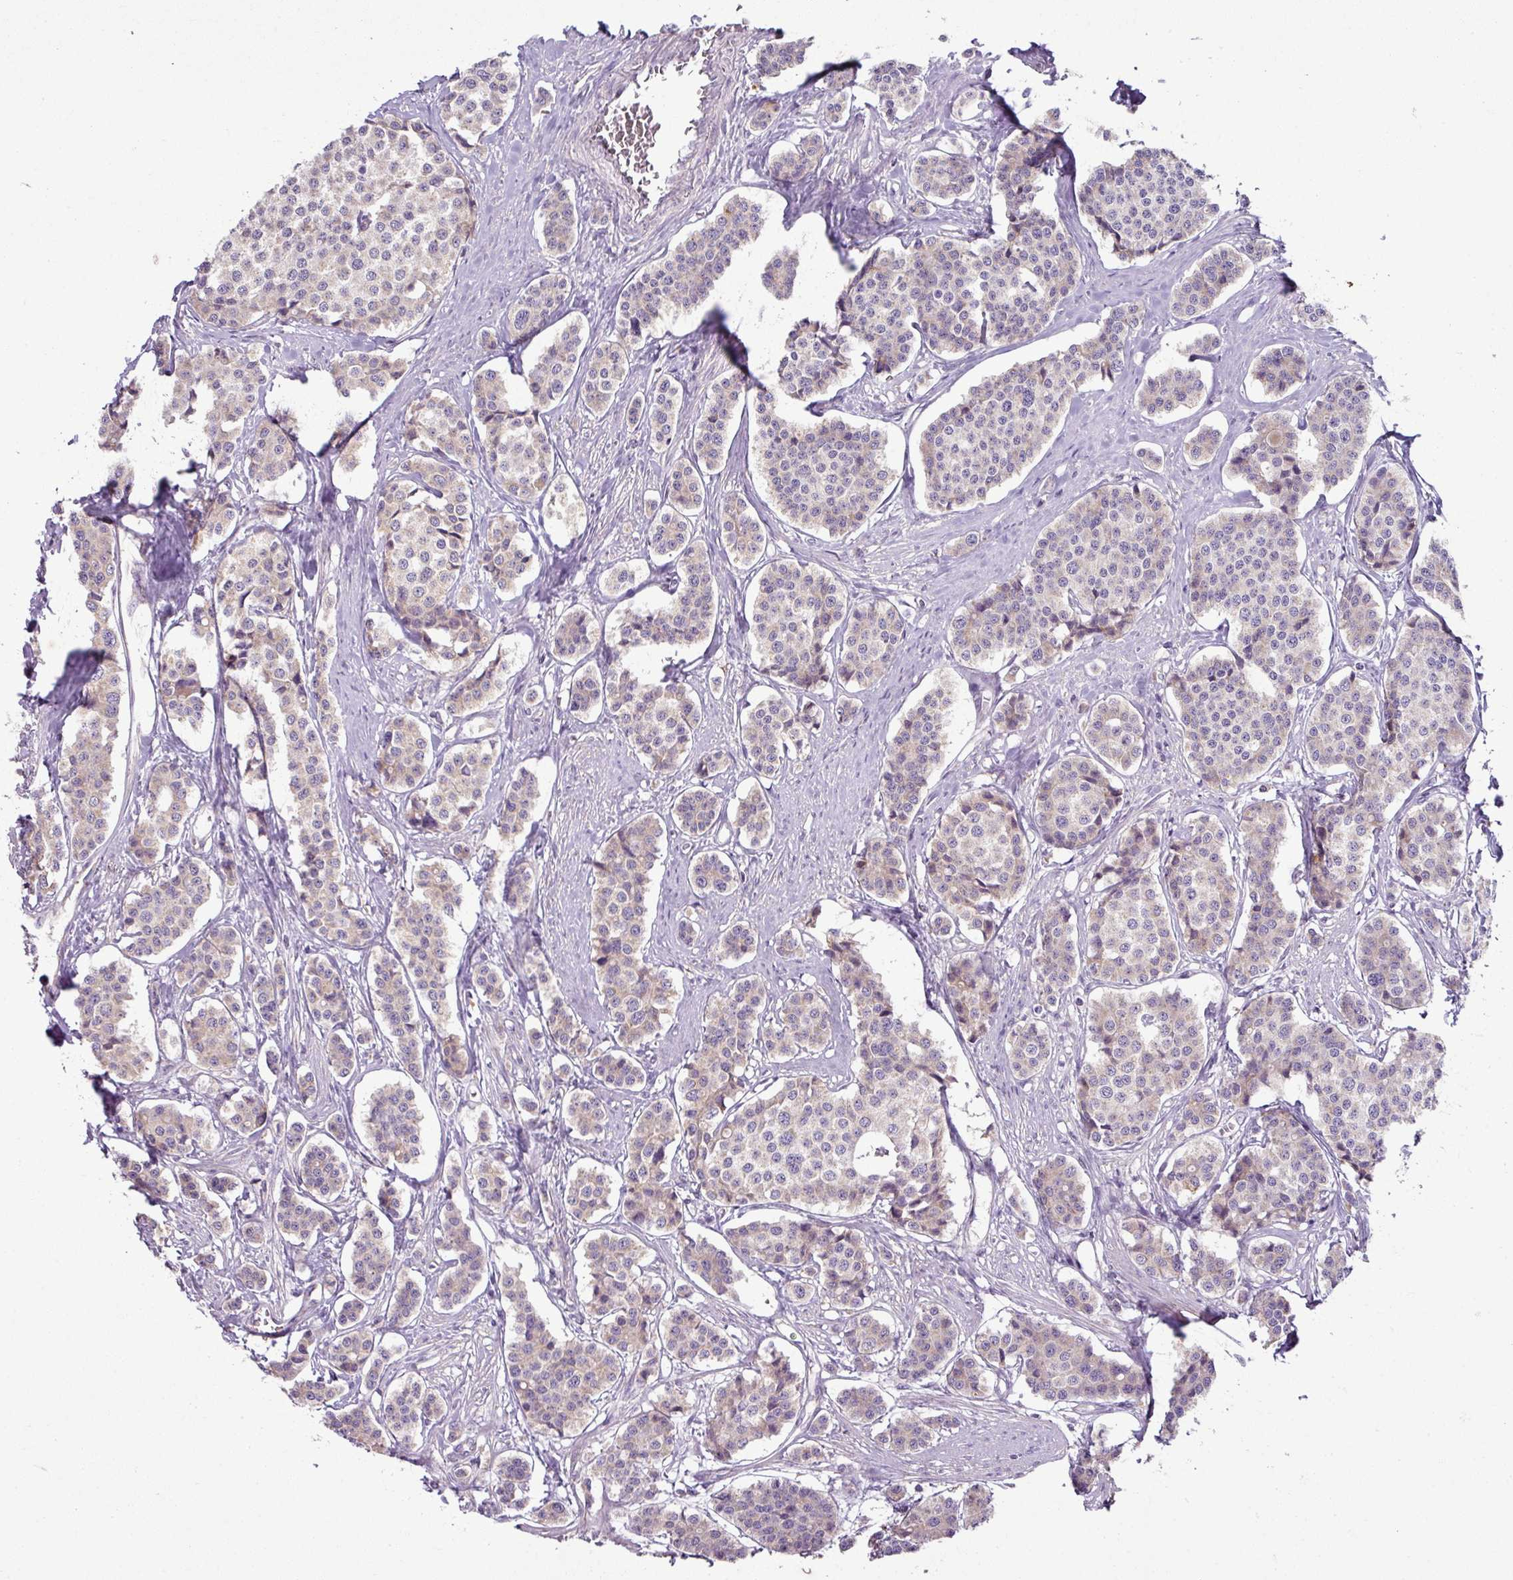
{"staining": {"intensity": "weak", "quantity": "<25%", "location": "cytoplasmic/membranous"}, "tissue": "carcinoid", "cell_type": "Tumor cells", "image_type": "cancer", "snomed": [{"axis": "morphology", "description": "Carcinoid, malignant, NOS"}, {"axis": "topography", "description": "Small intestine"}], "caption": "Protein analysis of carcinoid exhibits no significant expression in tumor cells.", "gene": "LRRC9", "patient": {"sex": "male", "age": 60}}